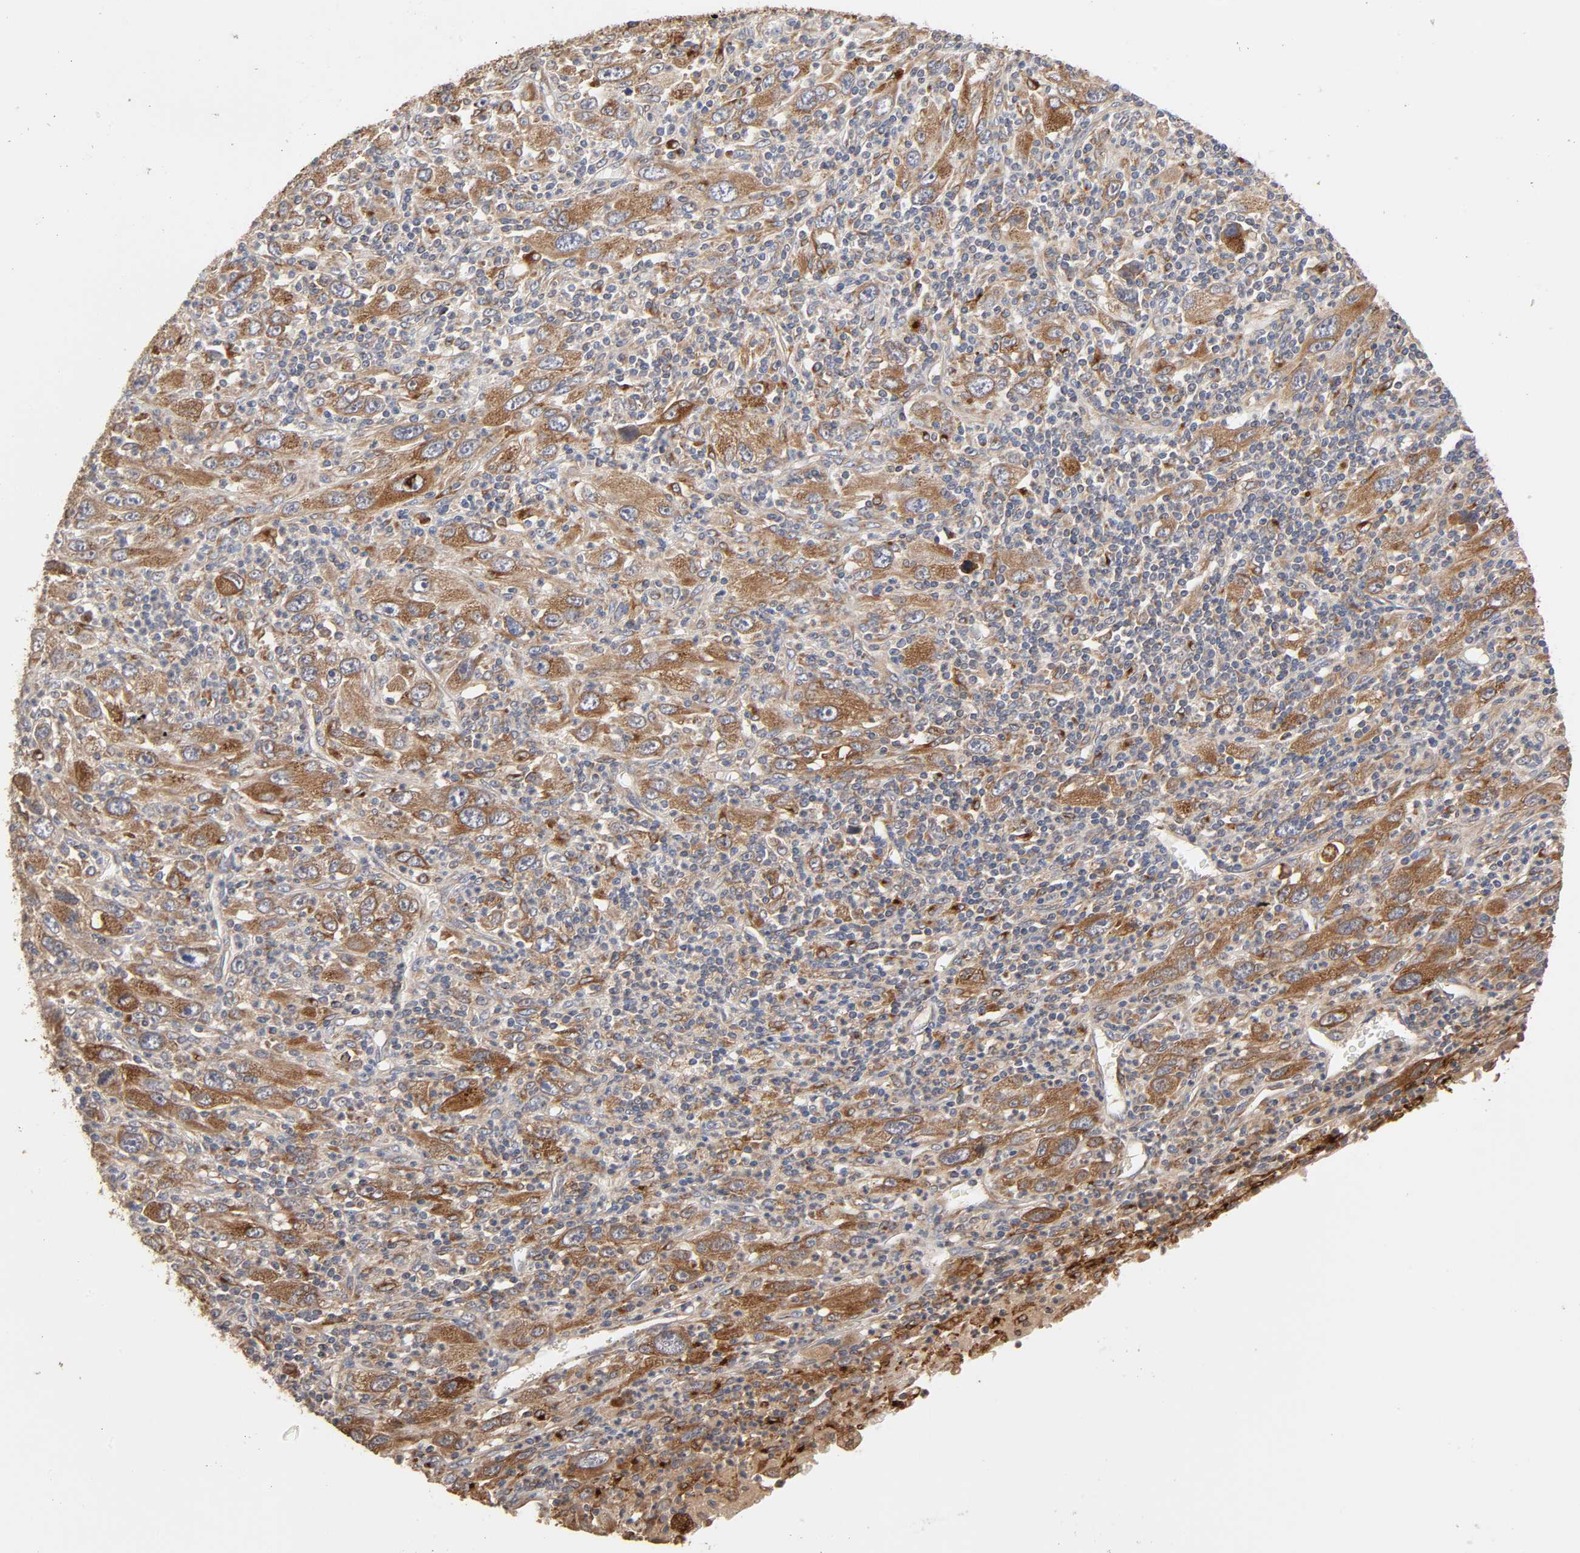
{"staining": {"intensity": "moderate", "quantity": ">75%", "location": "cytoplasmic/membranous"}, "tissue": "melanoma", "cell_type": "Tumor cells", "image_type": "cancer", "snomed": [{"axis": "morphology", "description": "Malignant melanoma, Metastatic site"}, {"axis": "topography", "description": "Skin"}], "caption": "A brown stain highlights moderate cytoplasmic/membranous expression of a protein in human melanoma tumor cells. Using DAB (3,3'-diaminobenzidine) (brown) and hematoxylin (blue) stains, captured at high magnification using brightfield microscopy.", "gene": "GNPTG", "patient": {"sex": "female", "age": 56}}